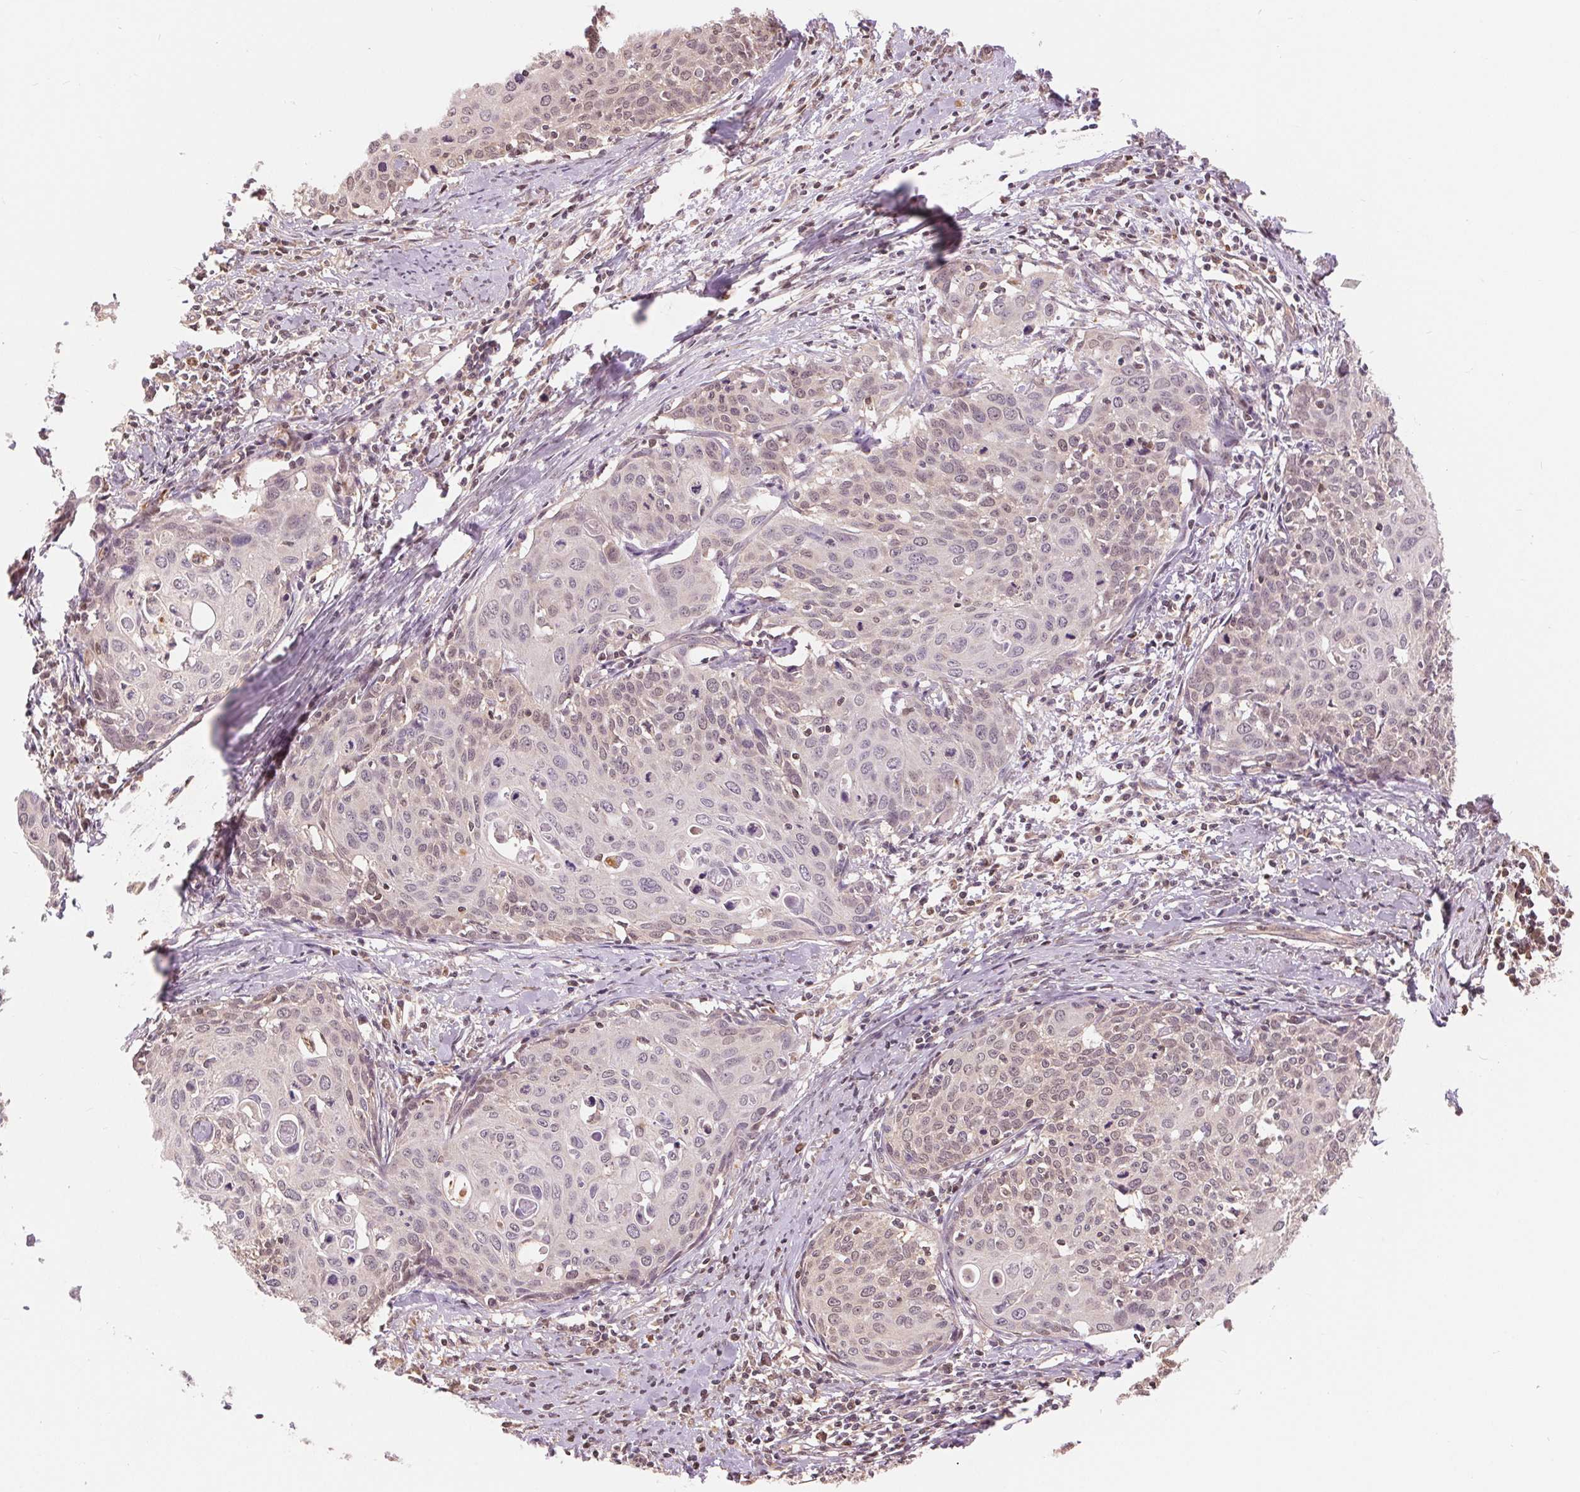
{"staining": {"intensity": "weak", "quantity": "<25%", "location": "nuclear"}, "tissue": "cervical cancer", "cell_type": "Tumor cells", "image_type": "cancer", "snomed": [{"axis": "morphology", "description": "Squamous cell carcinoma, NOS"}, {"axis": "topography", "description": "Cervix"}], "caption": "Tumor cells show no significant expression in squamous cell carcinoma (cervical).", "gene": "TMEM273", "patient": {"sex": "female", "age": 62}}